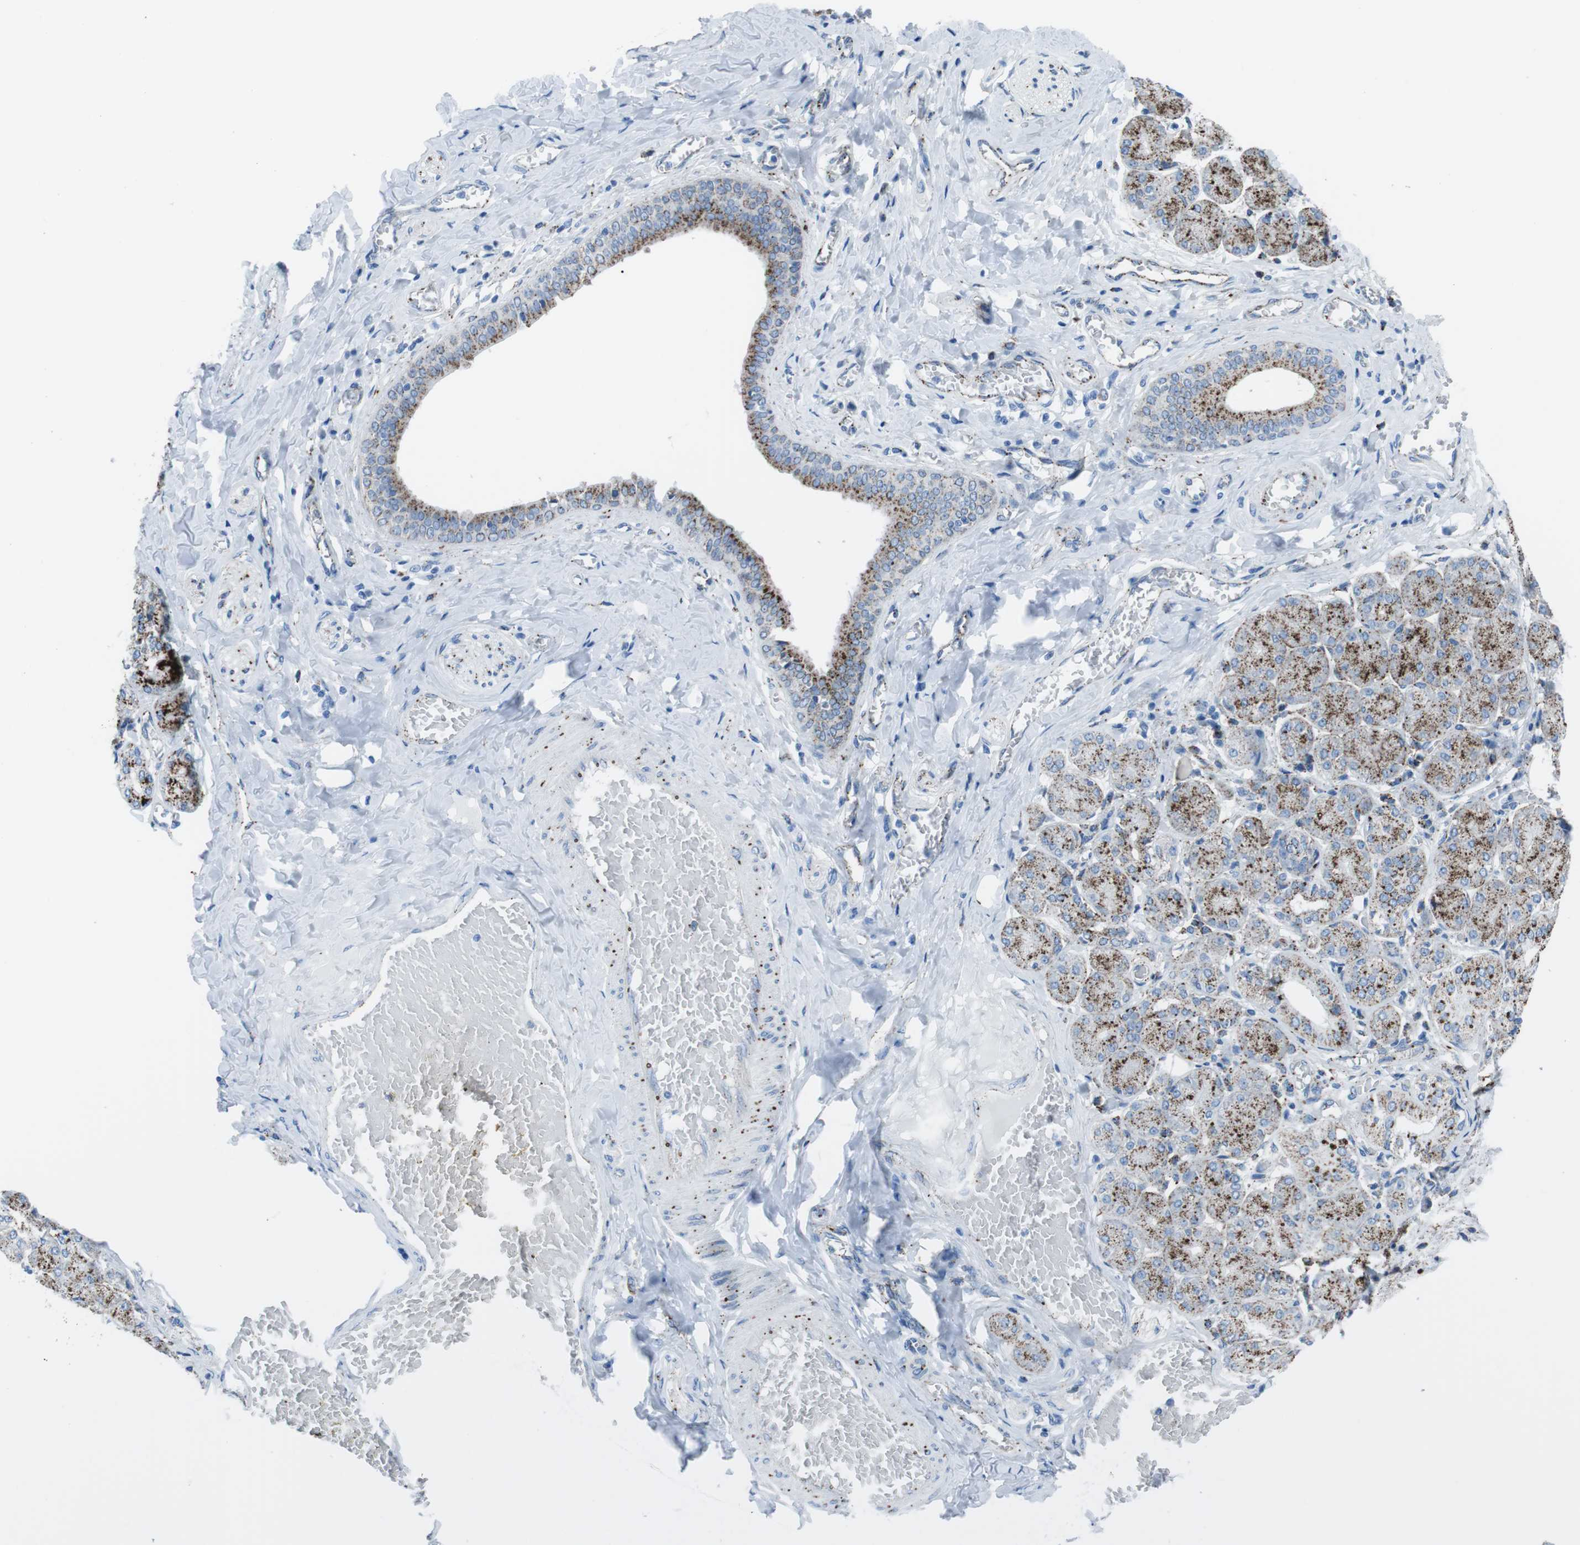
{"staining": {"intensity": "strong", "quantity": ">75%", "location": "cytoplasmic/membranous"}, "tissue": "salivary gland", "cell_type": "Glandular cells", "image_type": "normal", "snomed": [{"axis": "morphology", "description": "Normal tissue, NOS"}, {"axis": "topography", "description": "Salivary gland"}], "caption": "The micrograph reveals immunohistochemical staining of benign salivary gland. There is strong cytoplasmic/membranous expression is identified in approximately >75% of glandular cells.", "gene": "SCARB2", "patient": {"sex": "female", "age": 24}}